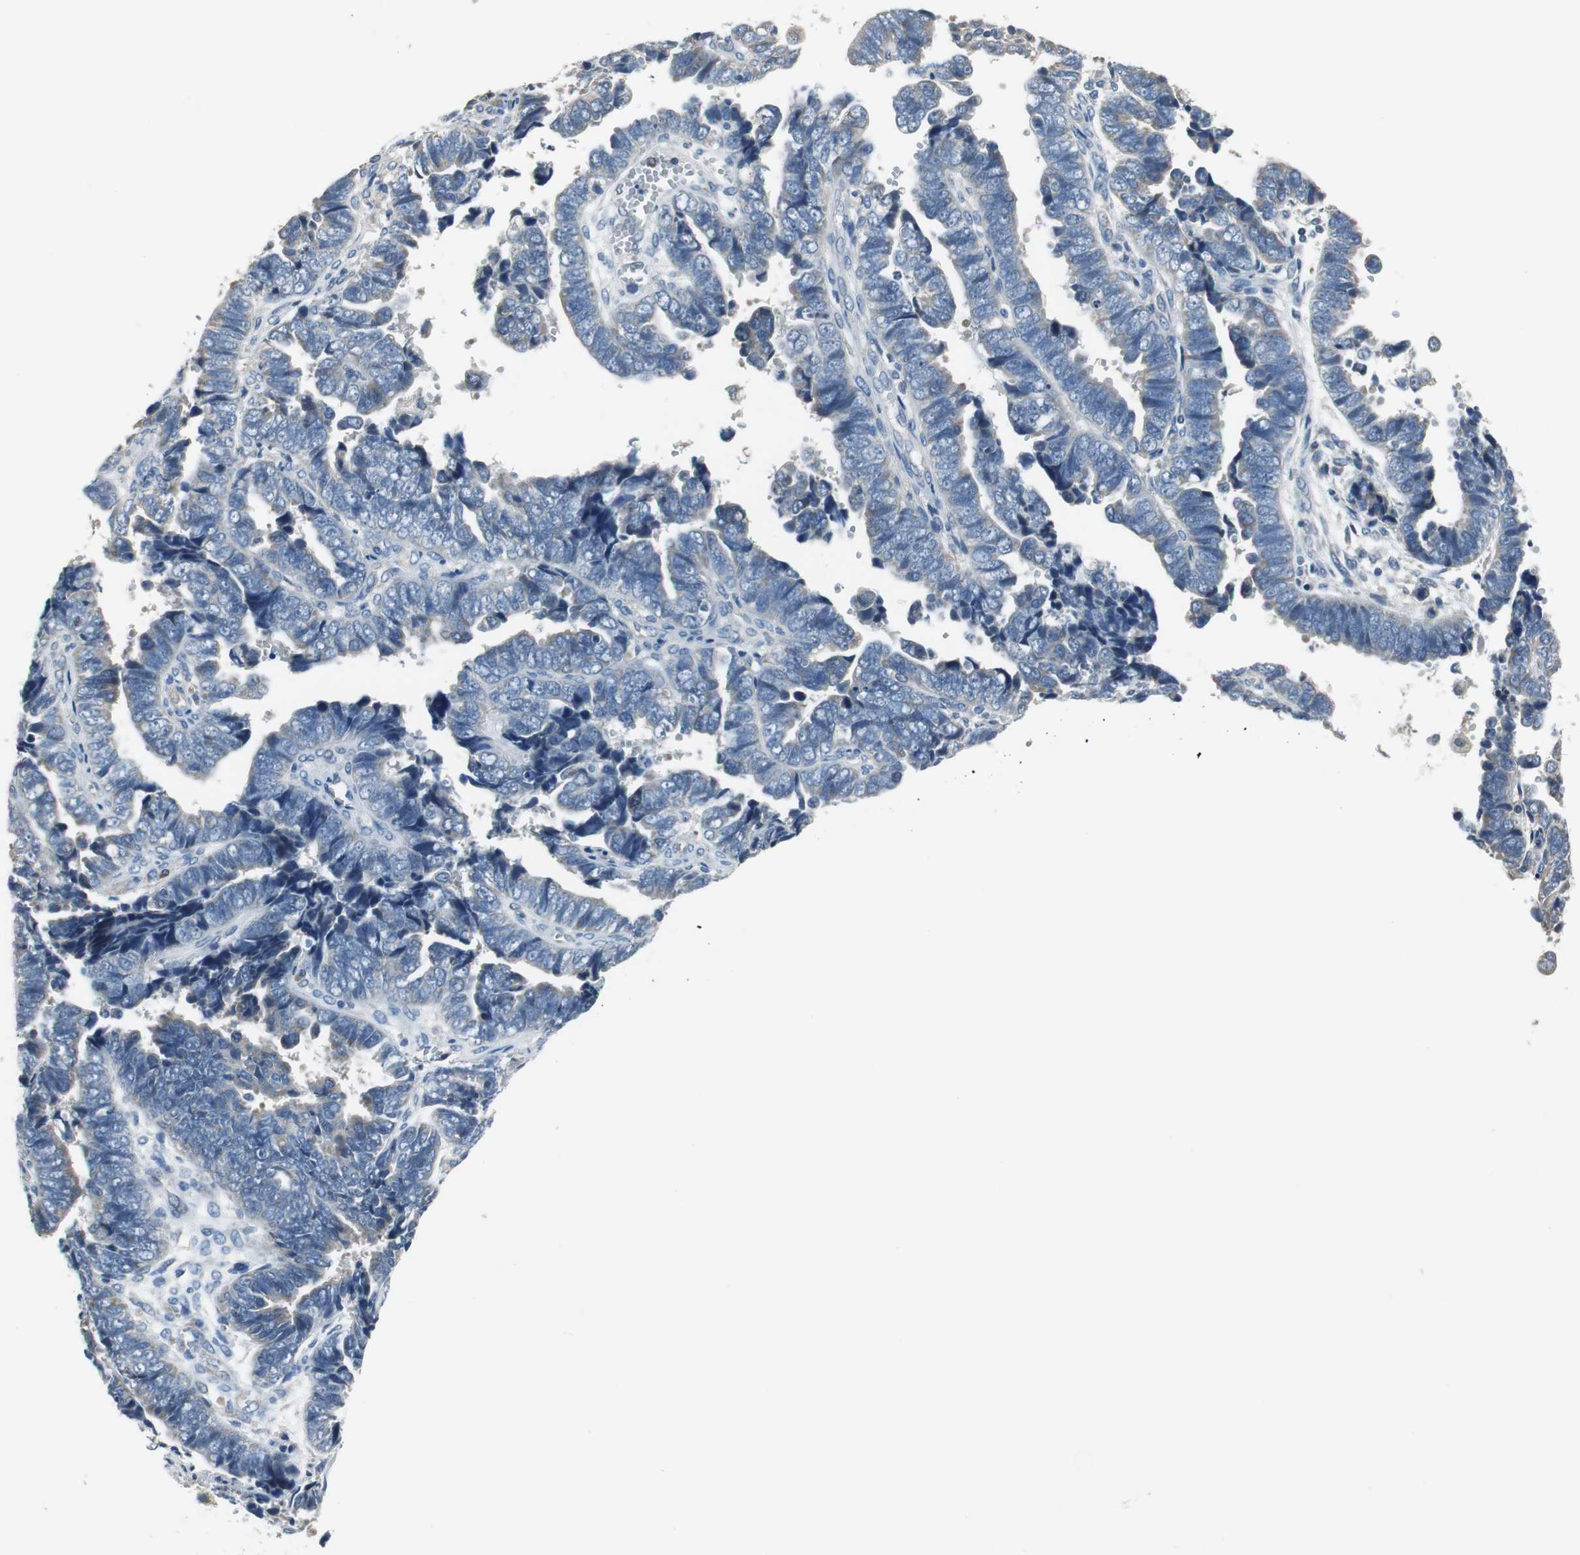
{"staining": {"intensity": "negative", "quantity": "none", "location": "none"}, "tissue": "endometrial cancer", "cell_type": "Tumor cells", "image_type": "cancer", "snomed": [{"axis": "morphology", "description": "Adenocarcinoma, NOS"}, {"axis": "topography", "description": "Endometrium"}], "caption": "Tumor cells are negative for protein expression in human endometrial cancer (adenocarcinoma).", "gene": "MTIF2", "patient": {"sex": "female", "age": 75}}